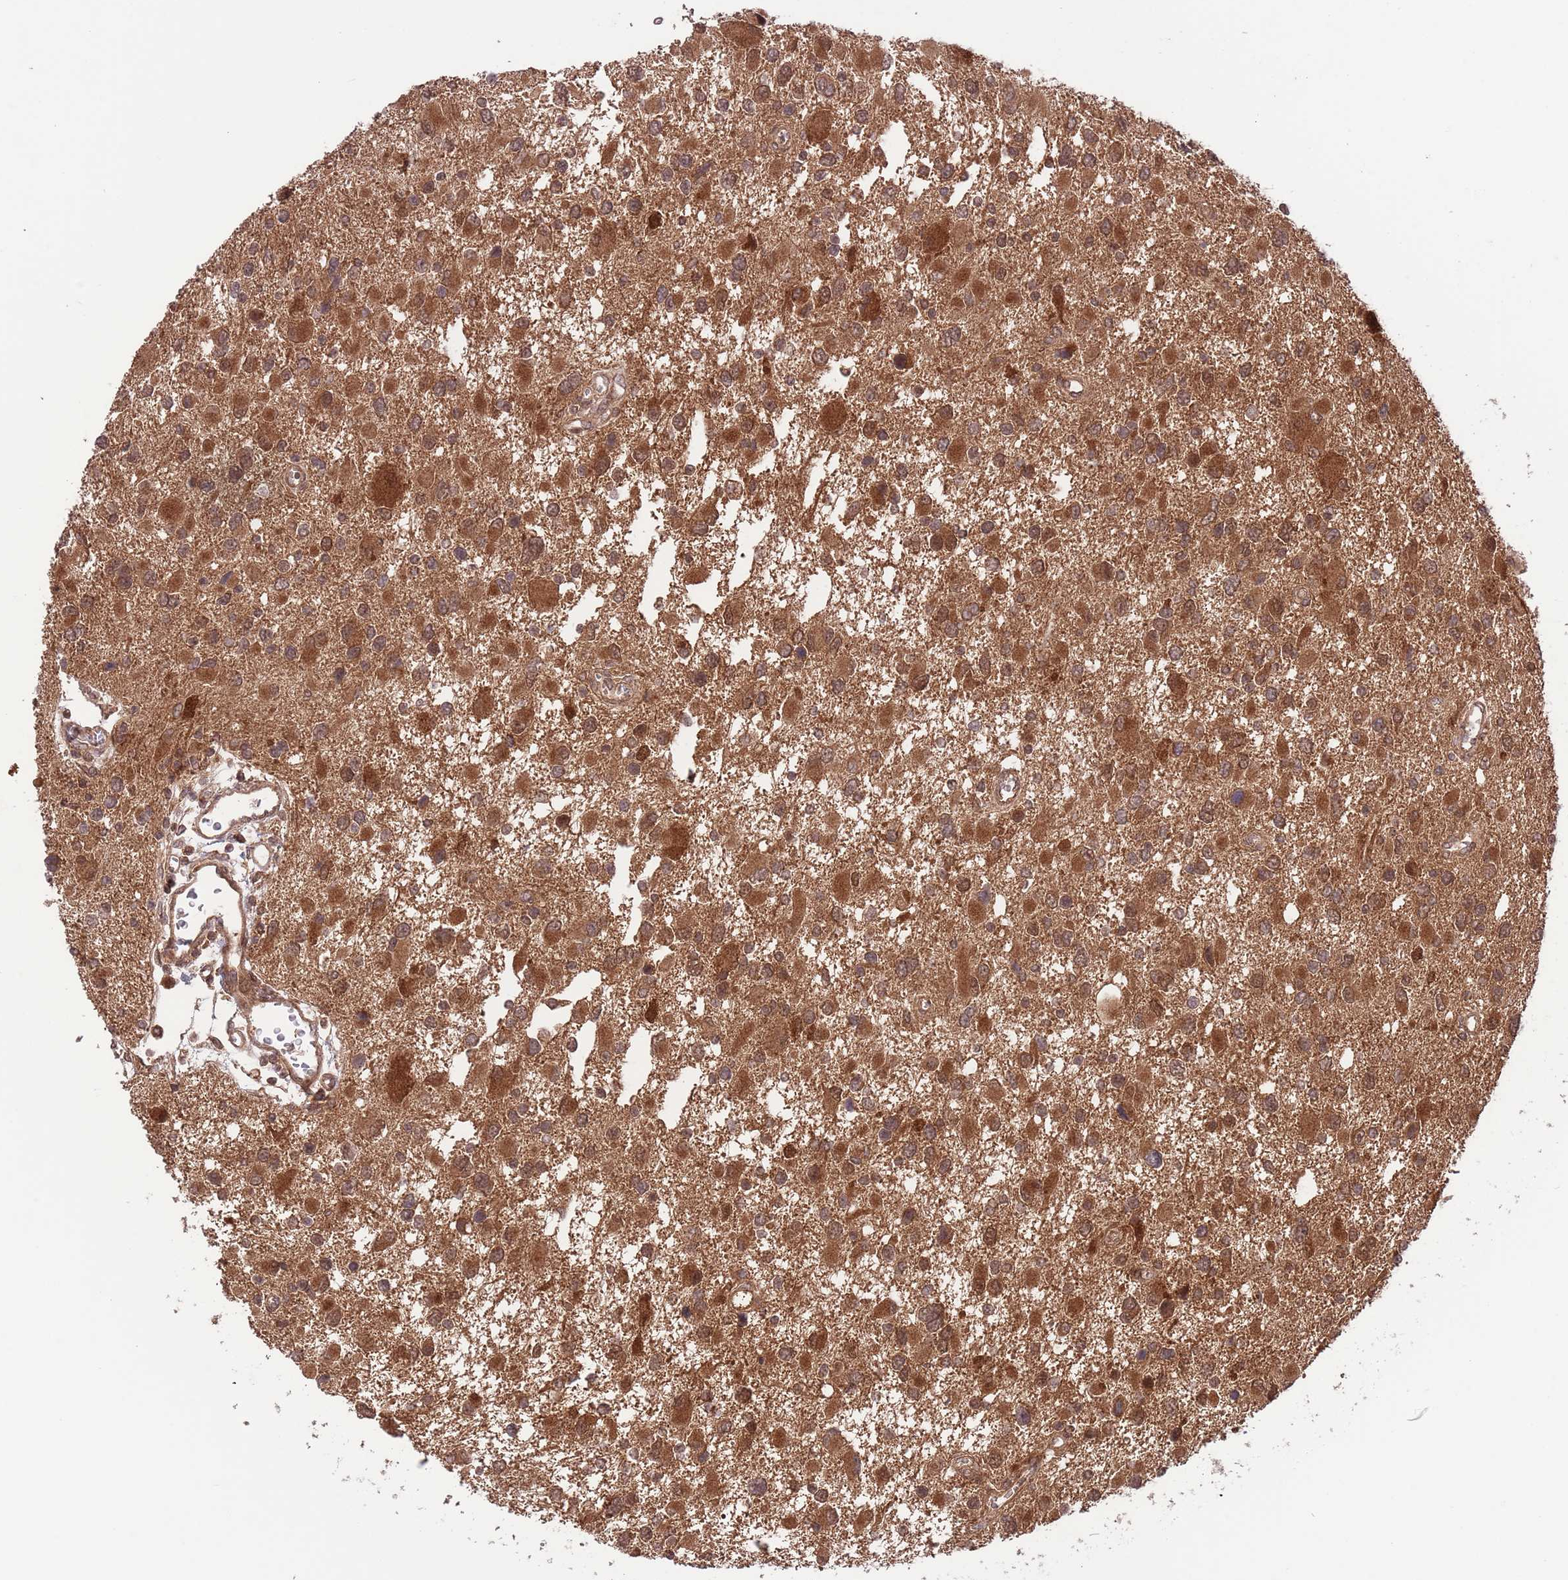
{"staining": {"intensity": "moderate", "quantity": ">75%", "location": "cytoplasmic/membranous"}, "tissue": "glioma", "cell_type": "Tumor cells", "image_type": "cancer", "snomed": [{"axis": "morphology", "description": "Glioma, malignant, High grade"}, {"axis": "topography", "description": "Brain"}], "caption": "Approximately >75% of tumor cells in human glioma show moderate cytoplasmic/membranous protein staining as visualized by brown immunohistochemical staining.", "gene": "HDHD2", "patient": {"sex": "male", "age": 53}}